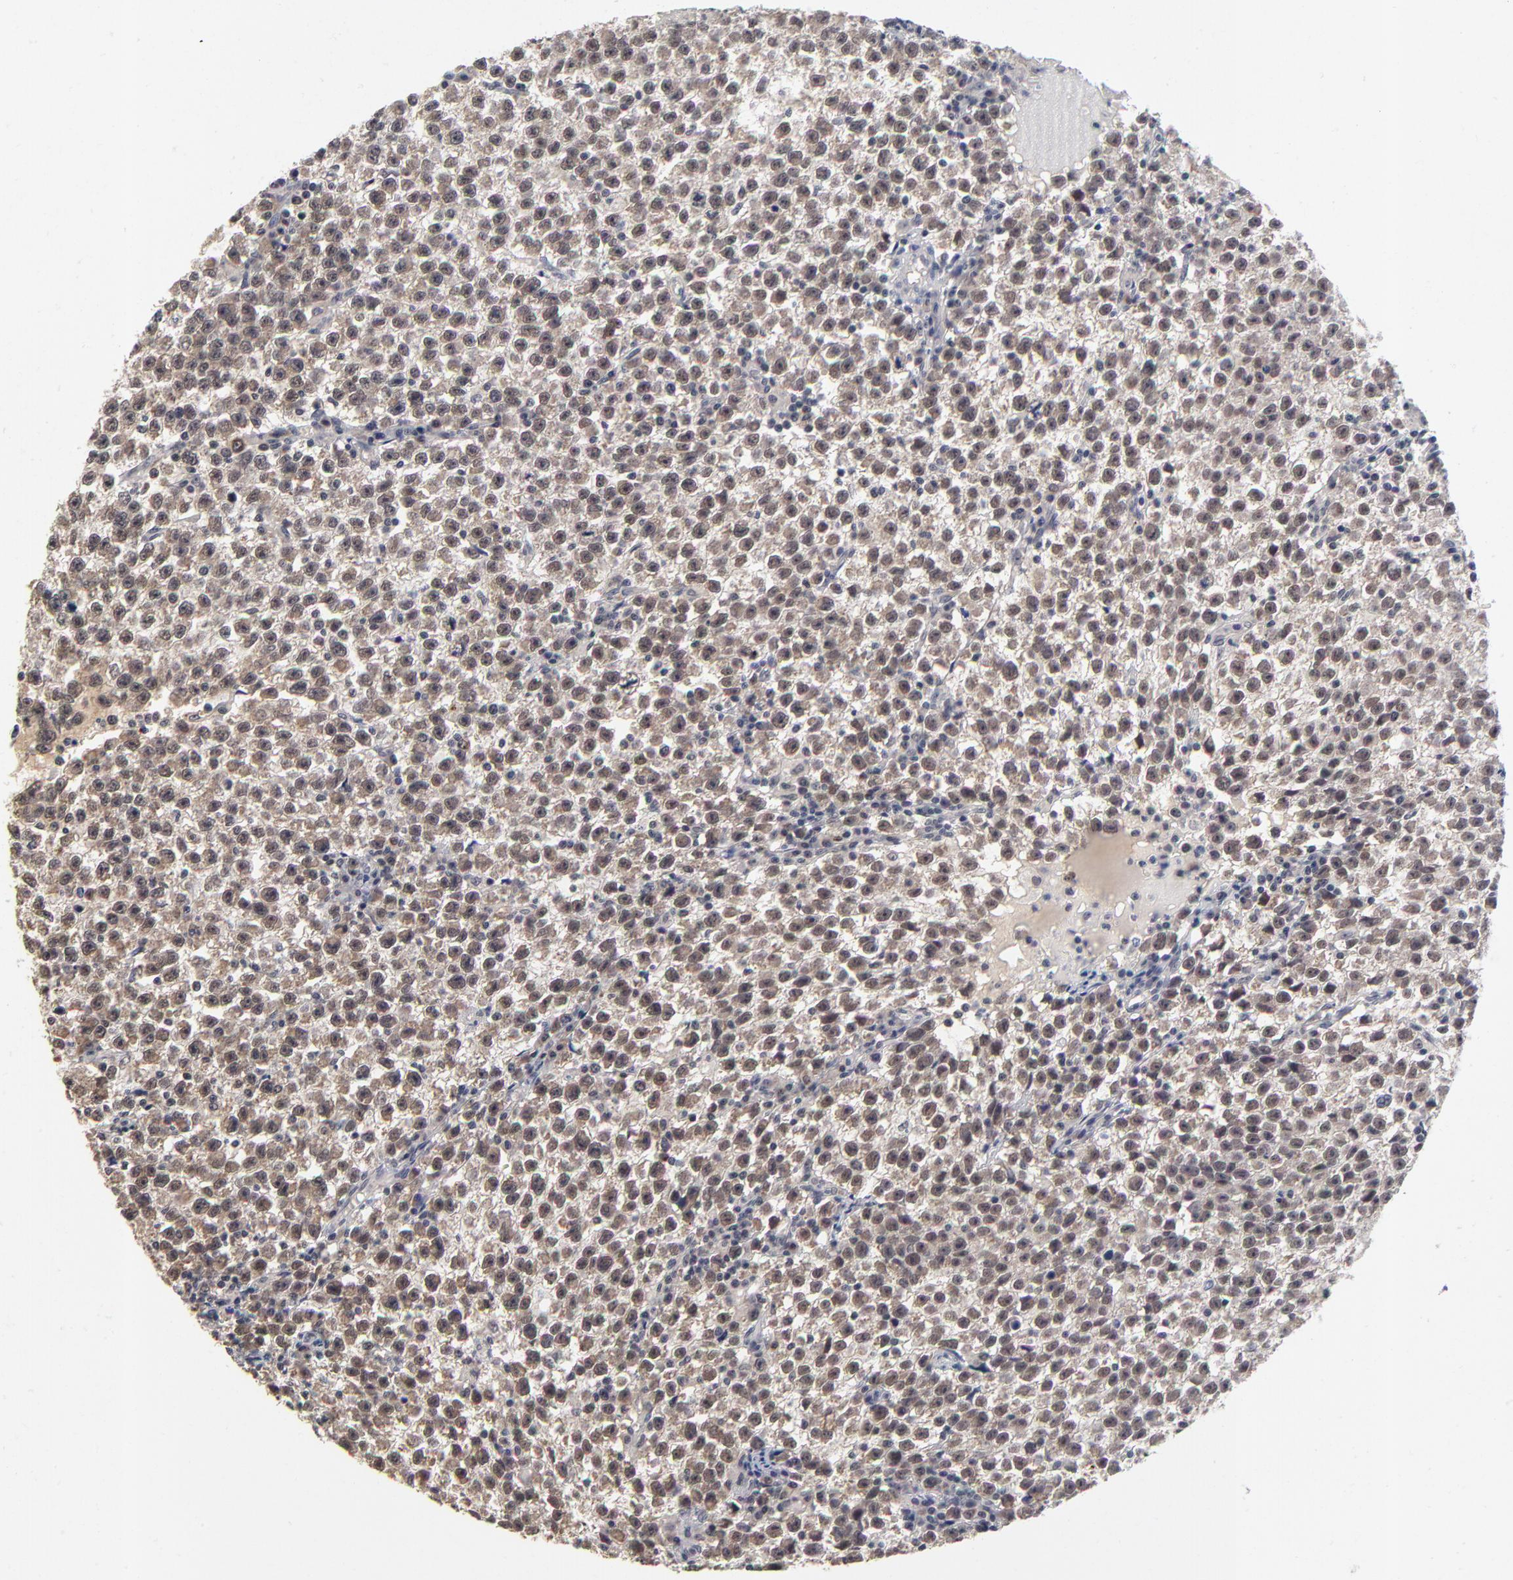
{"staining": {"intensity": "weak", "quantity": ">75%", "location": "cytoplasmic/membranous,nuclear"}, "tissue": "testis cancer", "cell_type": "Tumor cells", "image_type": "cancer", "snomed": [{"axis": "morphology", "description": "Seminoma, NOS"}, {"axis": "topography", "description": "Testis"}], "caption": "Immunohistochemistry (IHC) (DAB (3,3'-diaminobenzidine)) staining of human testis seminoma exhibits weak cytoplasmic/membranous and nuclear protein staining in approximately >75% of tumor cells.", "gene": "WSB1", "patient": {"sex": "male", "age": 35}}